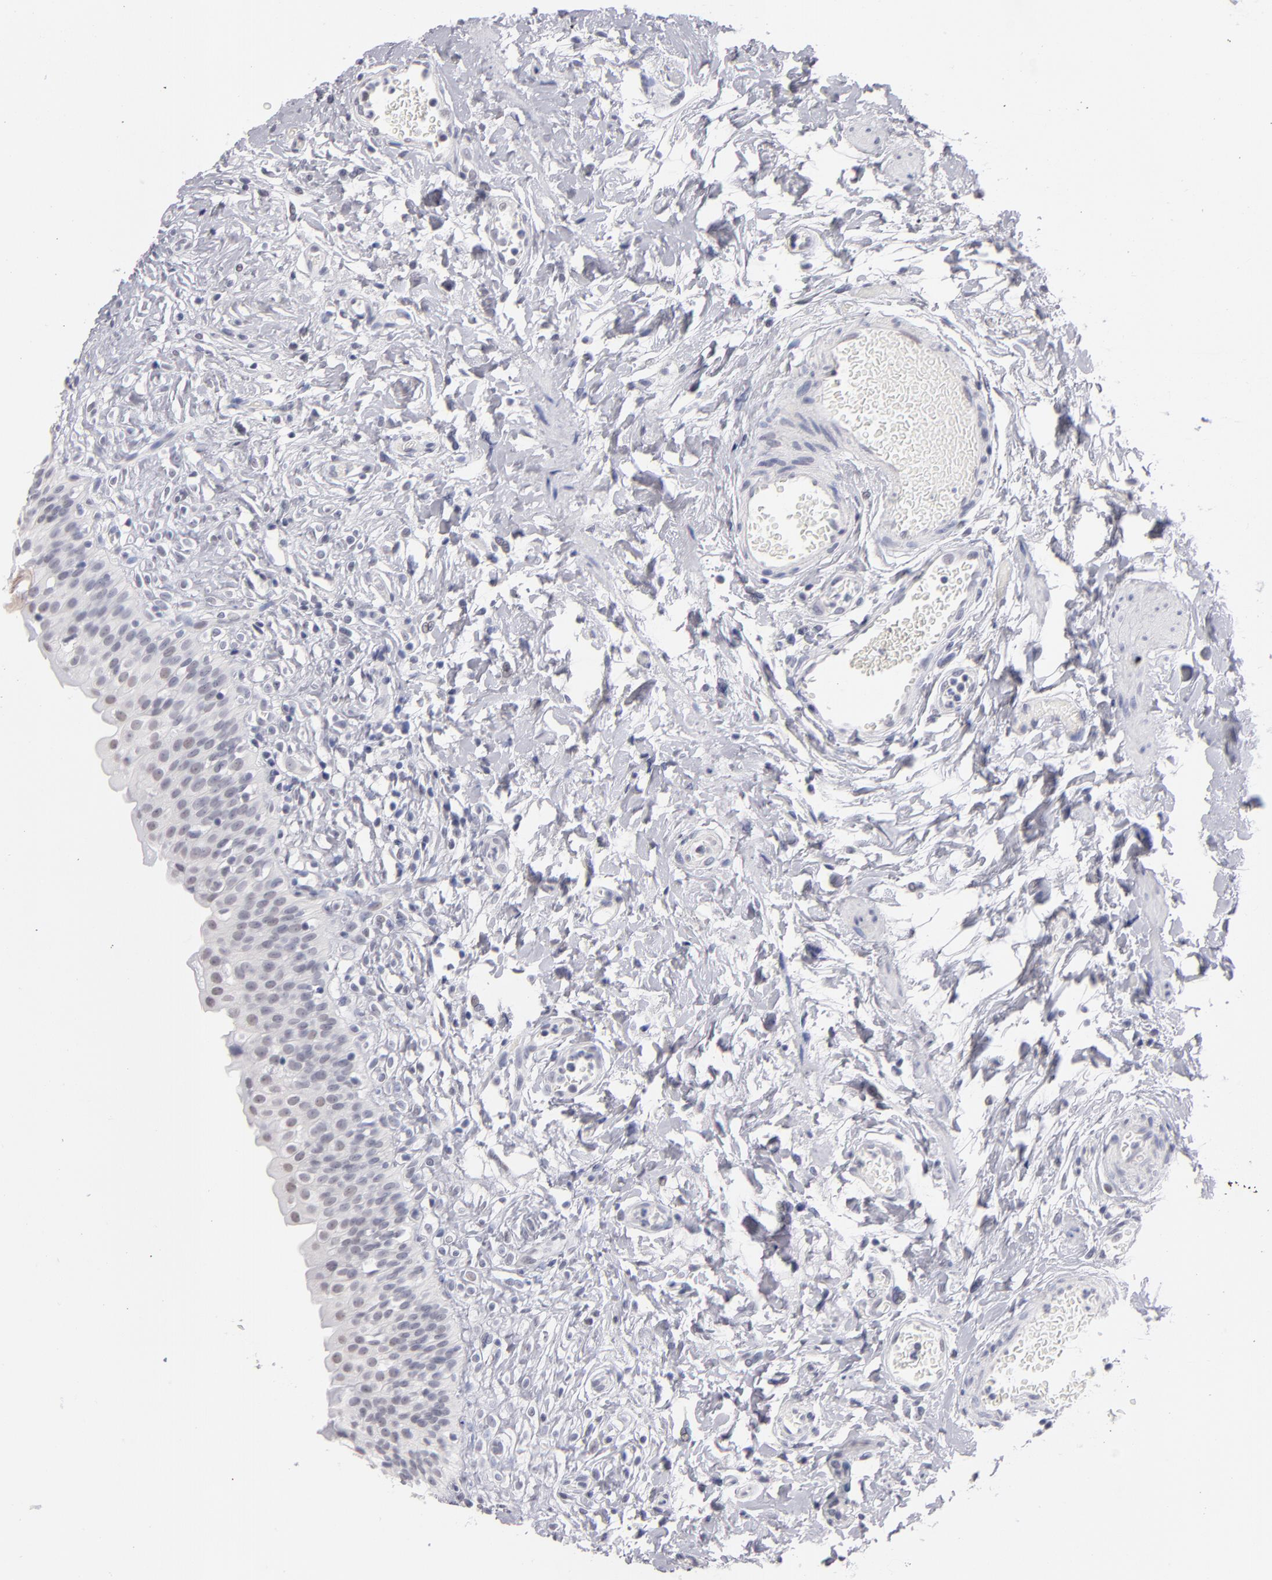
{"staining": {"intensity": "weak", "quantity": "25%-75%", "location": "nuclear"}, "tissue": "urinary bladder", "cell_type": "Urothelial cells", "image_type": "normal", "snomed": [{"axis": "morphology", "description": "Normal tissue, NOS"}, {"axis": "topography", "description": "Urinary bladder"}], "caption": "This image demonstrates unremarkable urinary bladder stained with immunohistochemistry (IHC) to label a protein in brown. The nuclear of urothelial cells show weak positivity for the protein. Nuclei are counter-stained blue.", "gene": "TEX11", "patient": {"sex": "female", "age": 80}}